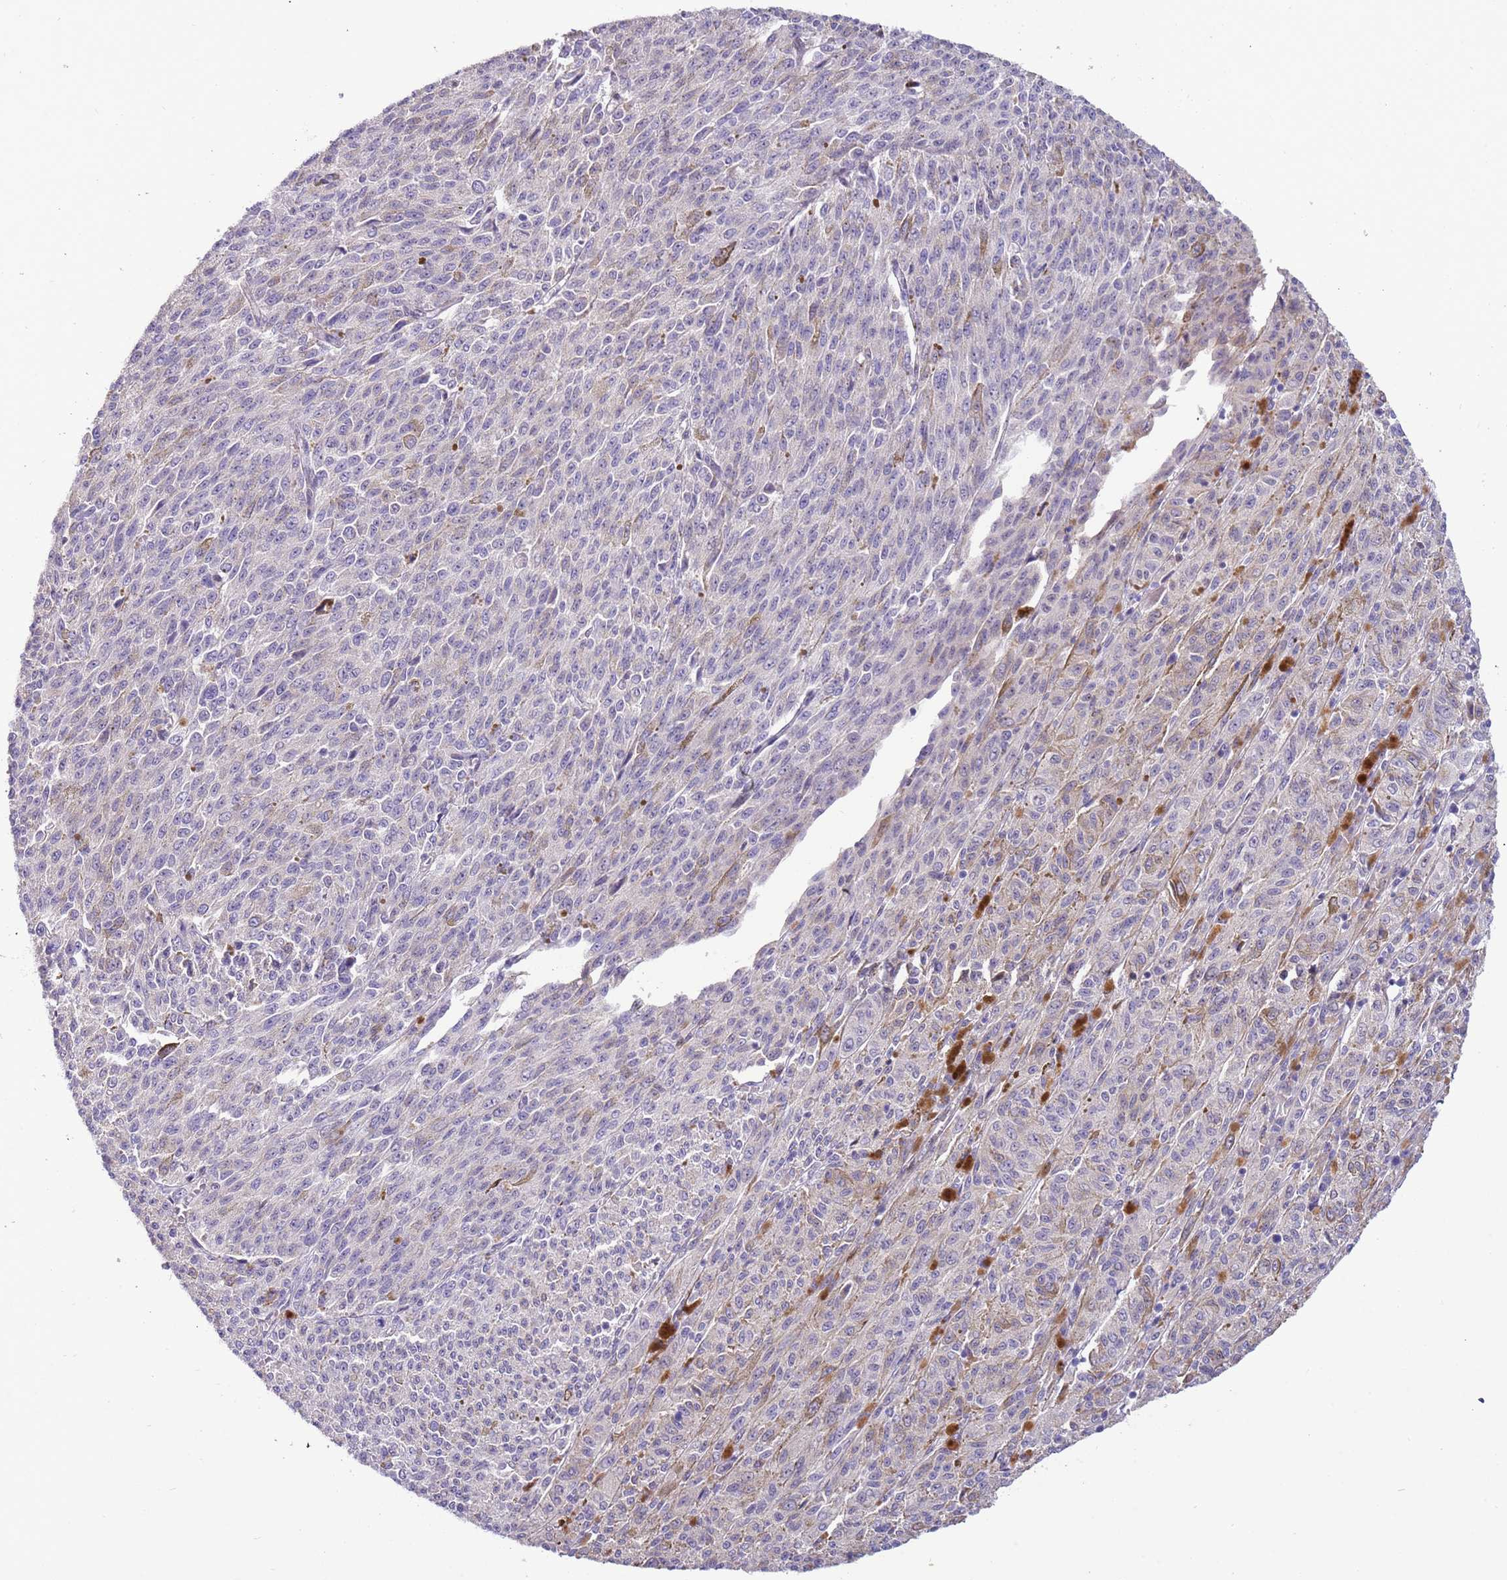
{"staining": {"intensity": "negative", "quantity": "none", "location": "none"}, "tissue": "melanoma", "cell_type": "Tumor cells", "image_type": "cancer", "snomed": [{"axis": "morphology", "description": "Malignant melanoma, NOS"}, {"axis": "topography", "description": "Skin"}], "caption": "The photomicrograph displays no staining of tumor cells in malignant melanoma.", "gene": "PLEKHH1", "patient": {"sex": "female", "age": 52}}